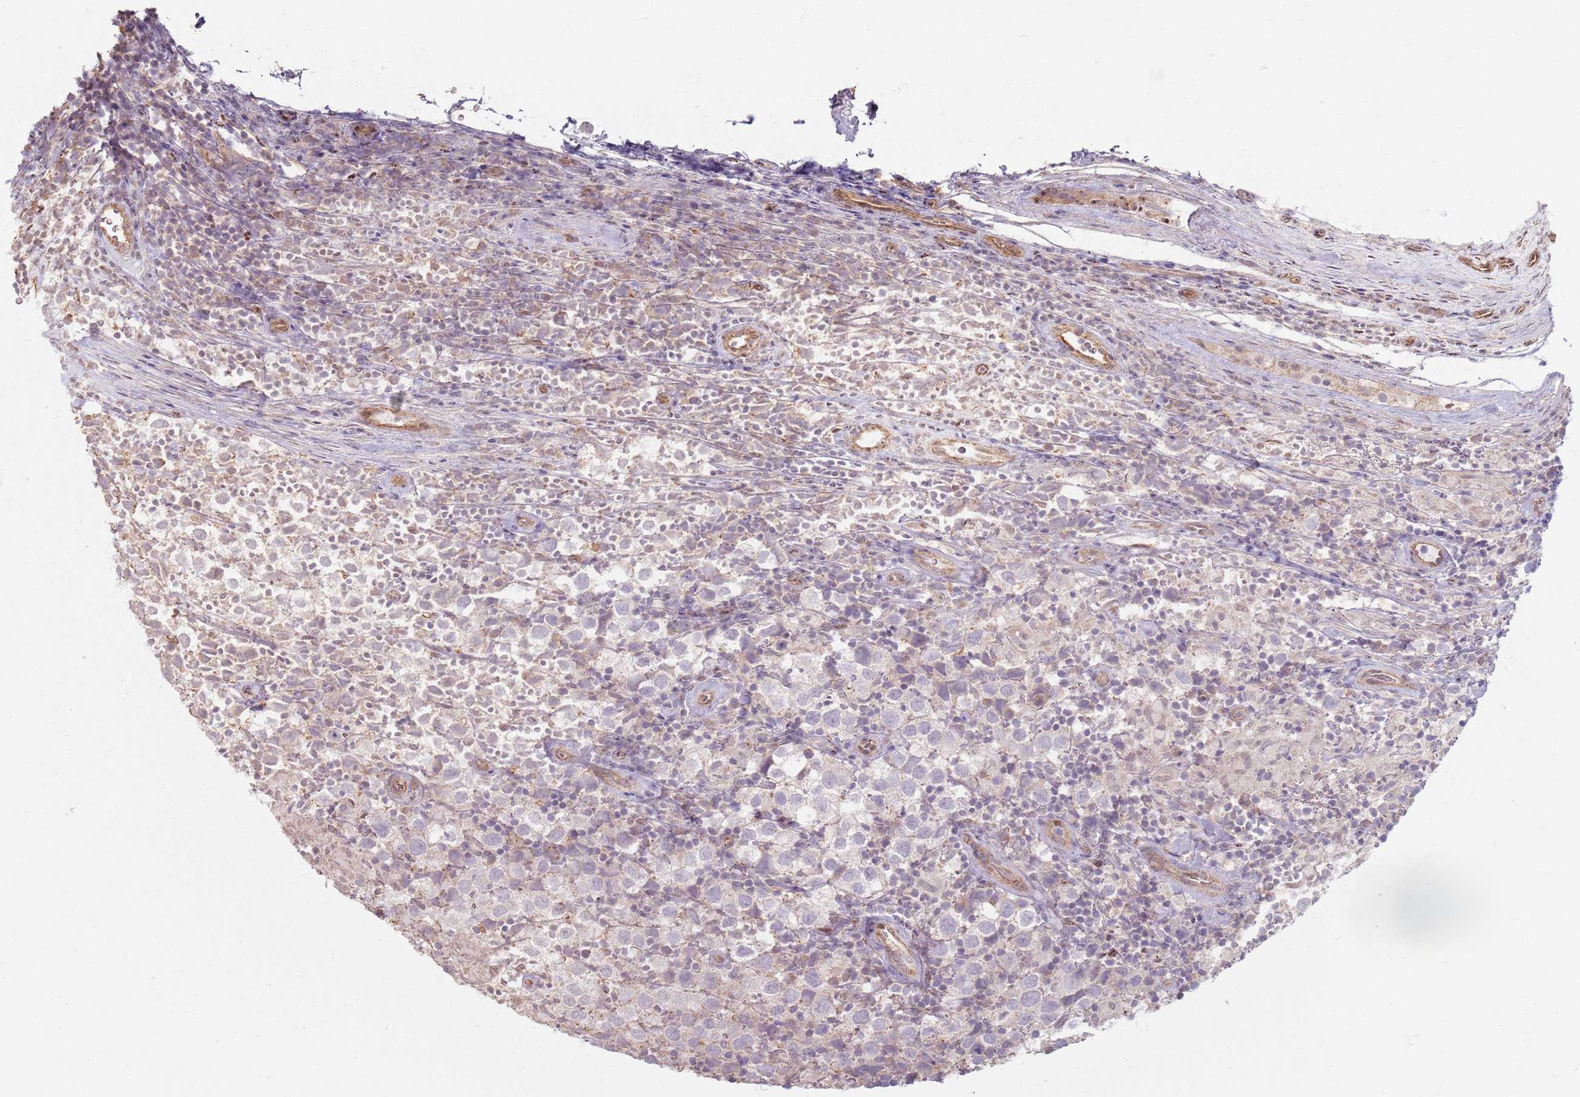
{"staining": {"intensity": "negative", "quantity": "none", "location": "none"}, "tissue": "testis cancer", "cell_type": "Tumor cells", "image_type": "cancer", "snomed": [{"axis": "morphology", "description": "Seminoma, NOS"}, {"axis": "morphology", "description": "Carcinoma, Embryonal, NOS"}, {"axis": "topography", "description": "Testis"}], "caption": "Immunohistochemistry (IHC) of human testis cancer reveals no expression in tumor cells. (DAB (3,3'-diaminobenzidine) IHC with hematoxylin counter stain).", "gene": "KCNA5", "patient": {"sex": "male", "age": 41}}